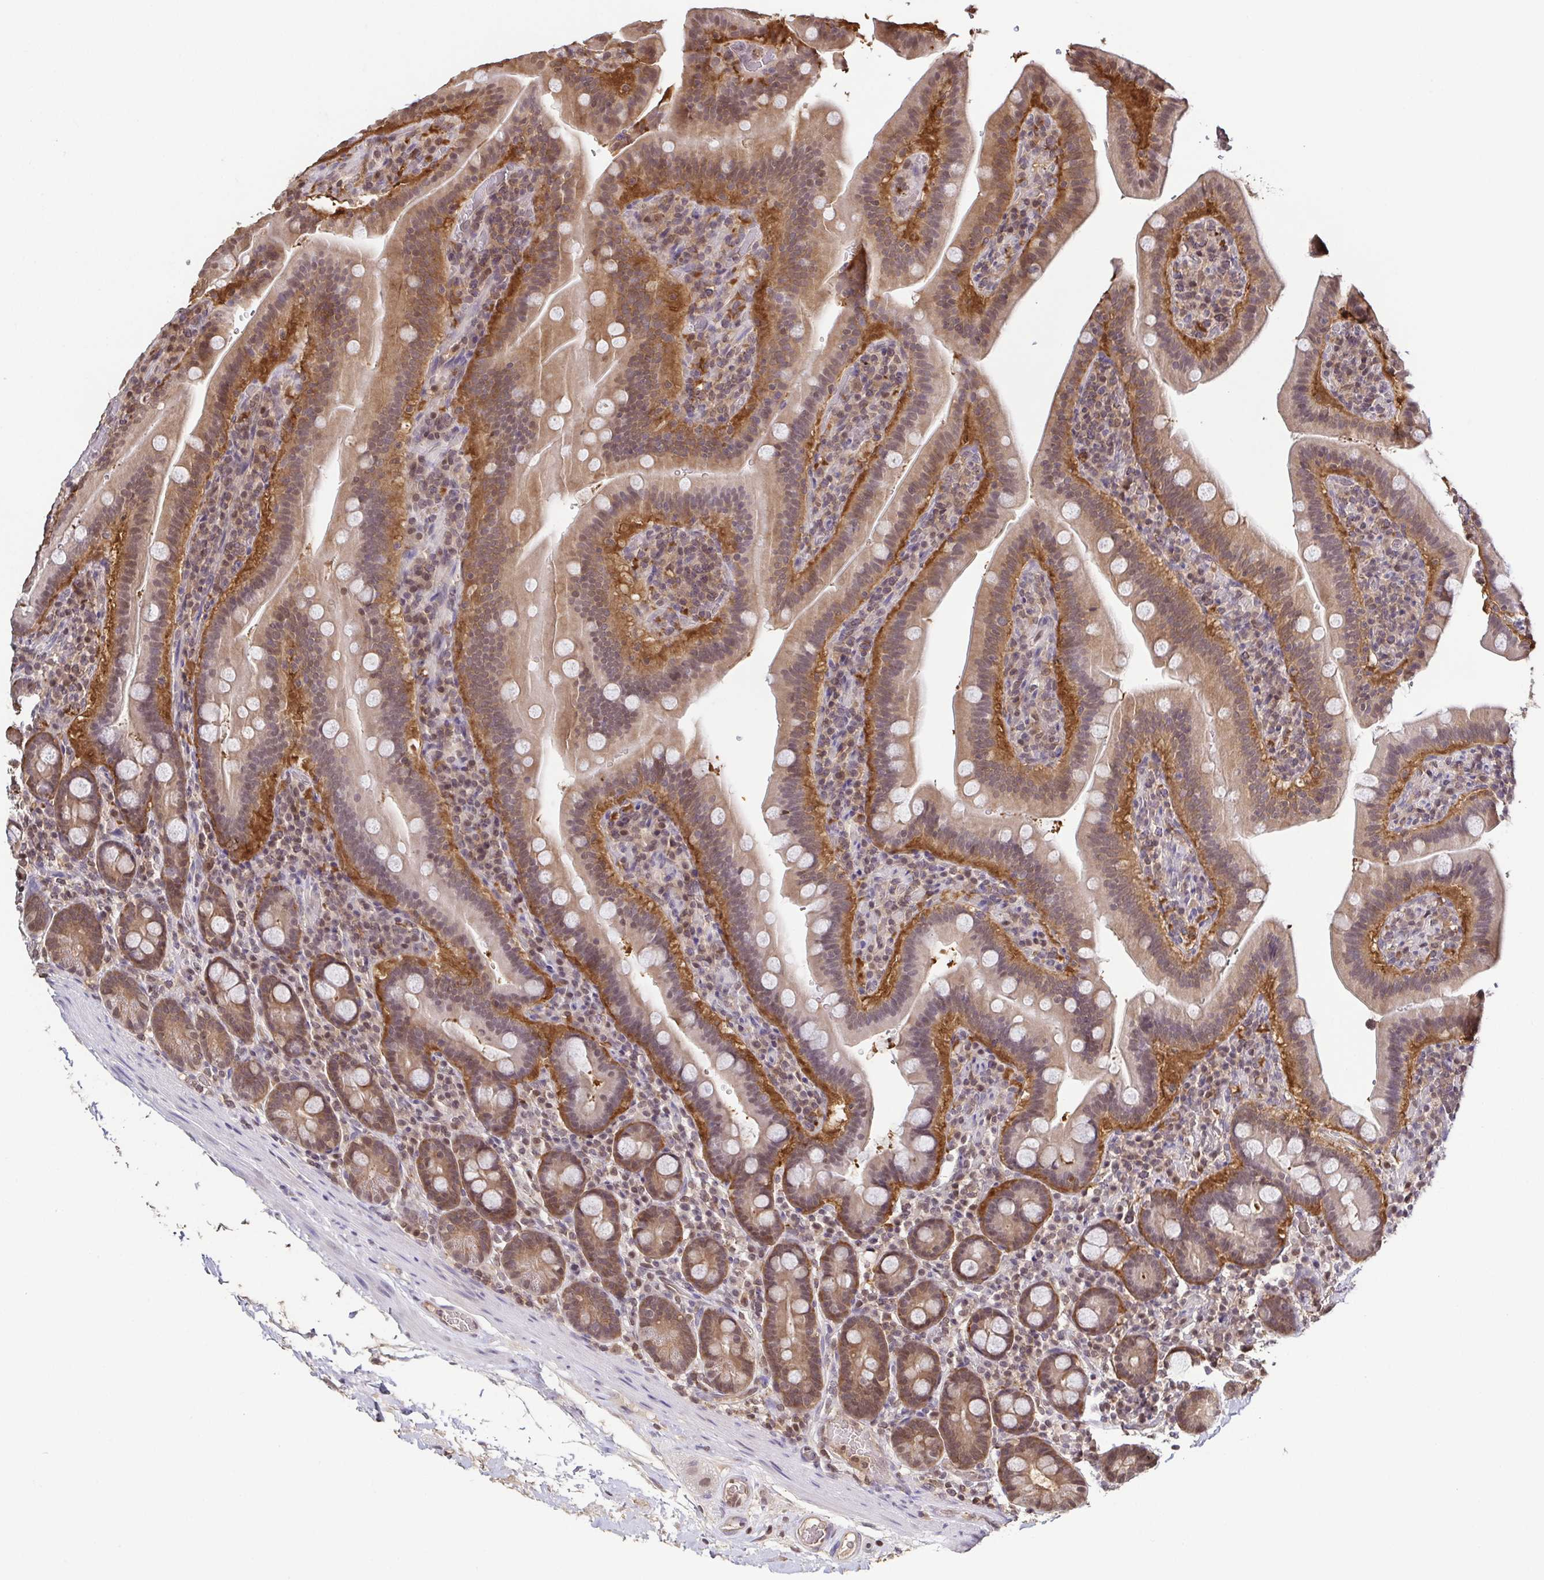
{"staining": {"intensity": "moderate", "quantity": ">75%", "location": "cytoplasmic/membranous,nuclear"}, "tissue": "small intestine", "cell_type": "Glandular cells", "image_type": "normal", "snomed": [{"axis": "morphology", "description": "Normal tissue, NOS"}, {"axis": "topography", "description": "Small intestine"}], "caption": "Unremarkable small intestine exhibits moderate cytoplasmic/membranous,nuclear staining in approximately >75% of glandular cells.", "gene": "PSMB9", "patient": {"sex": "male", "age": 26}}